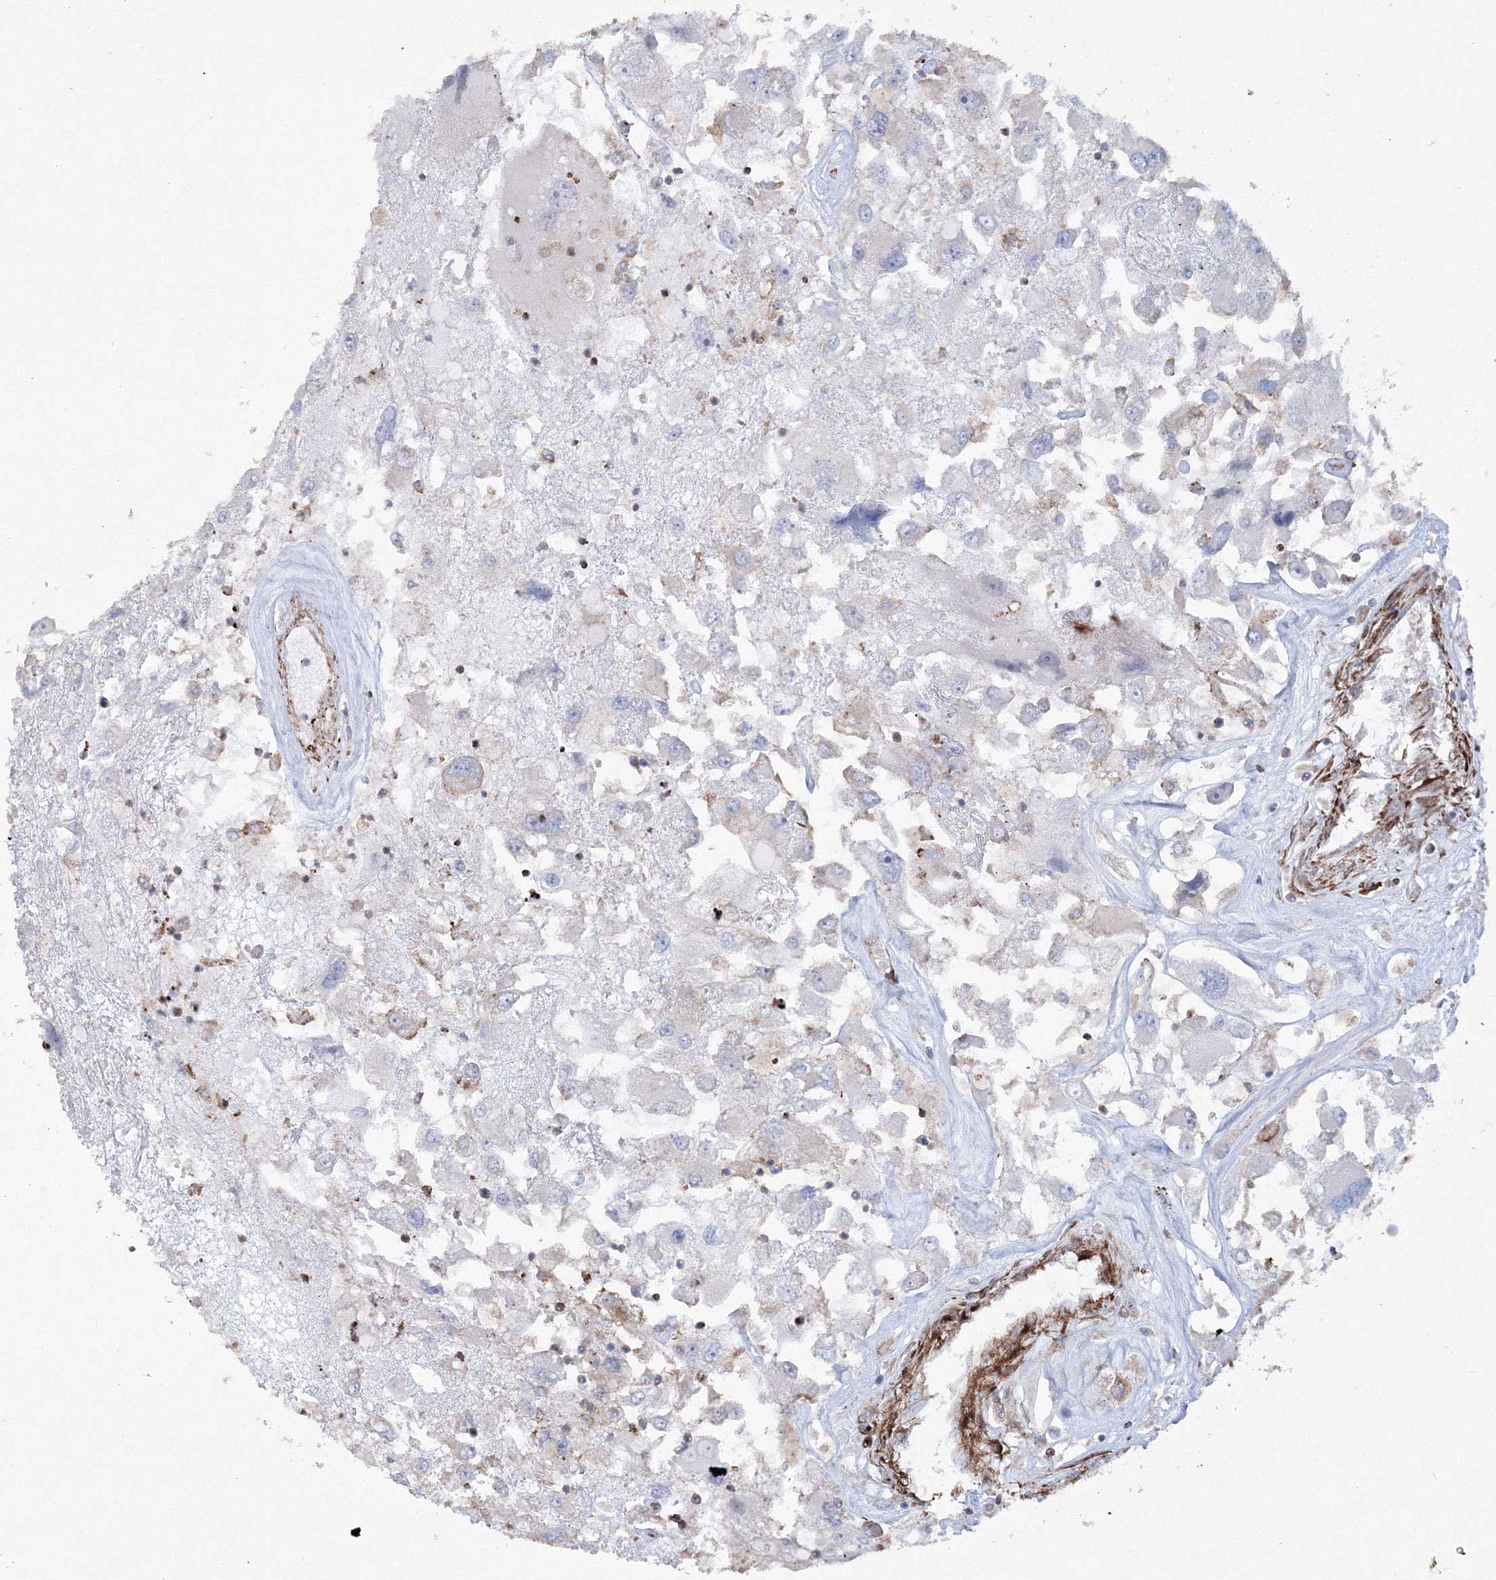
{"staining": {"intensity": "negative", "quantity": "none", "location": "none"}, "tissue": "renal cancer", "cell_type": "Tumor cells", "image_type": "cancer", "snomed": [{"axis": "morphology", "description": "Adenocarcinoma, NOS"}, {"axis": "topography", "description": "Kidney"}], "caption": "Tumor cells are negative for brown protein staining in renal cancer.", "gene": "GPR82", "patient": {"sex": "female", "age": 52}}